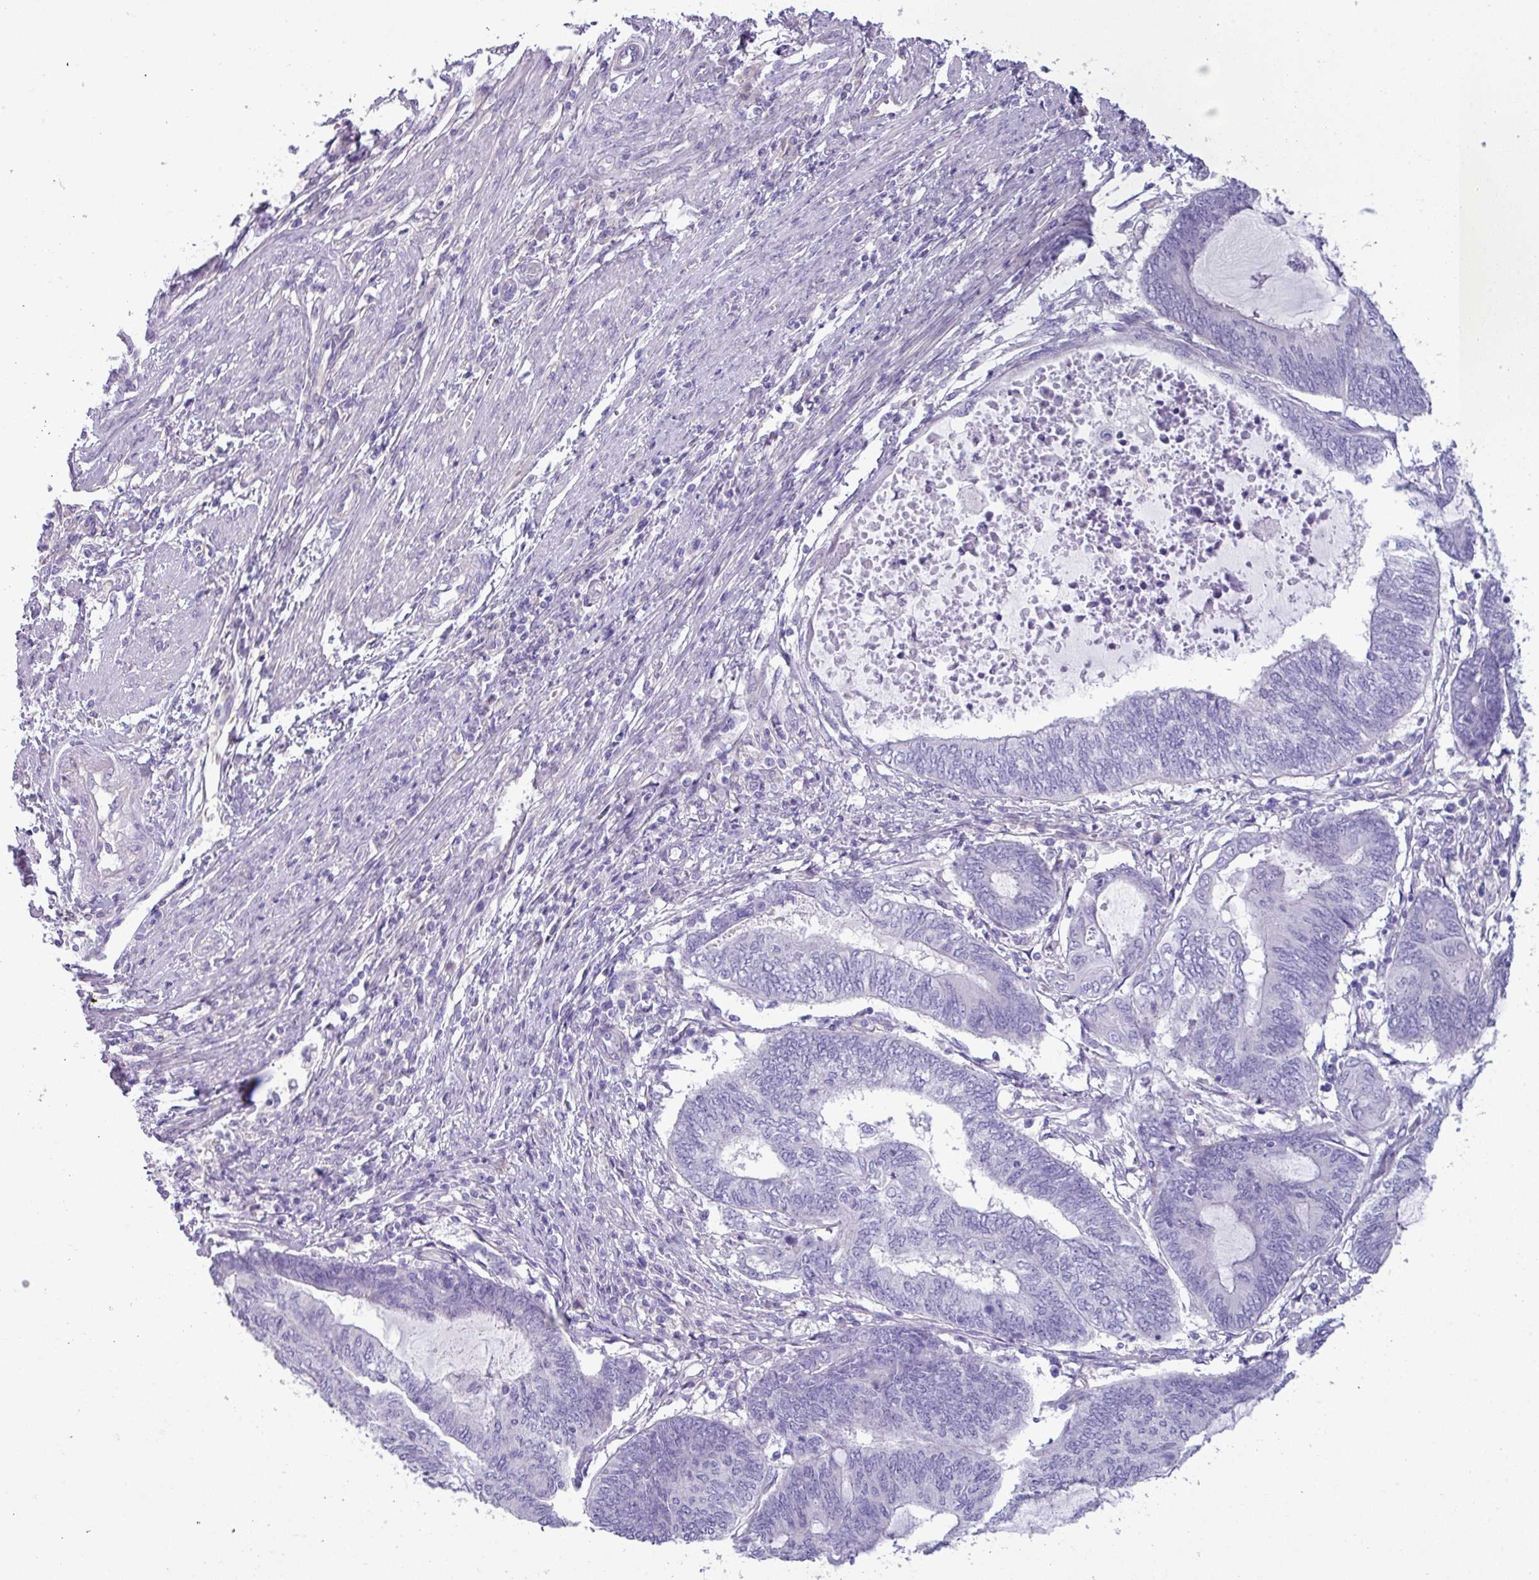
{"staining": {"intensity": "negative", "quantity": "none", "location": "none"}, "tissue": "endometrial cancer", "cell_type": "Tumor cells", "image_type": "cancer", "snomed": [{"axis": "morphology", "description": "Adenocarcinoma, NOS"}, {"axis": "topography", "description": "Uterus"}, {"axis": "topography", "description": "Endometrium"}], "caption": "Tumor cells show no significant protein expression in endometrial adenocarcinoma.", "gene": "KIRREL3", "patient": {"sex": "female", "age": 70}}